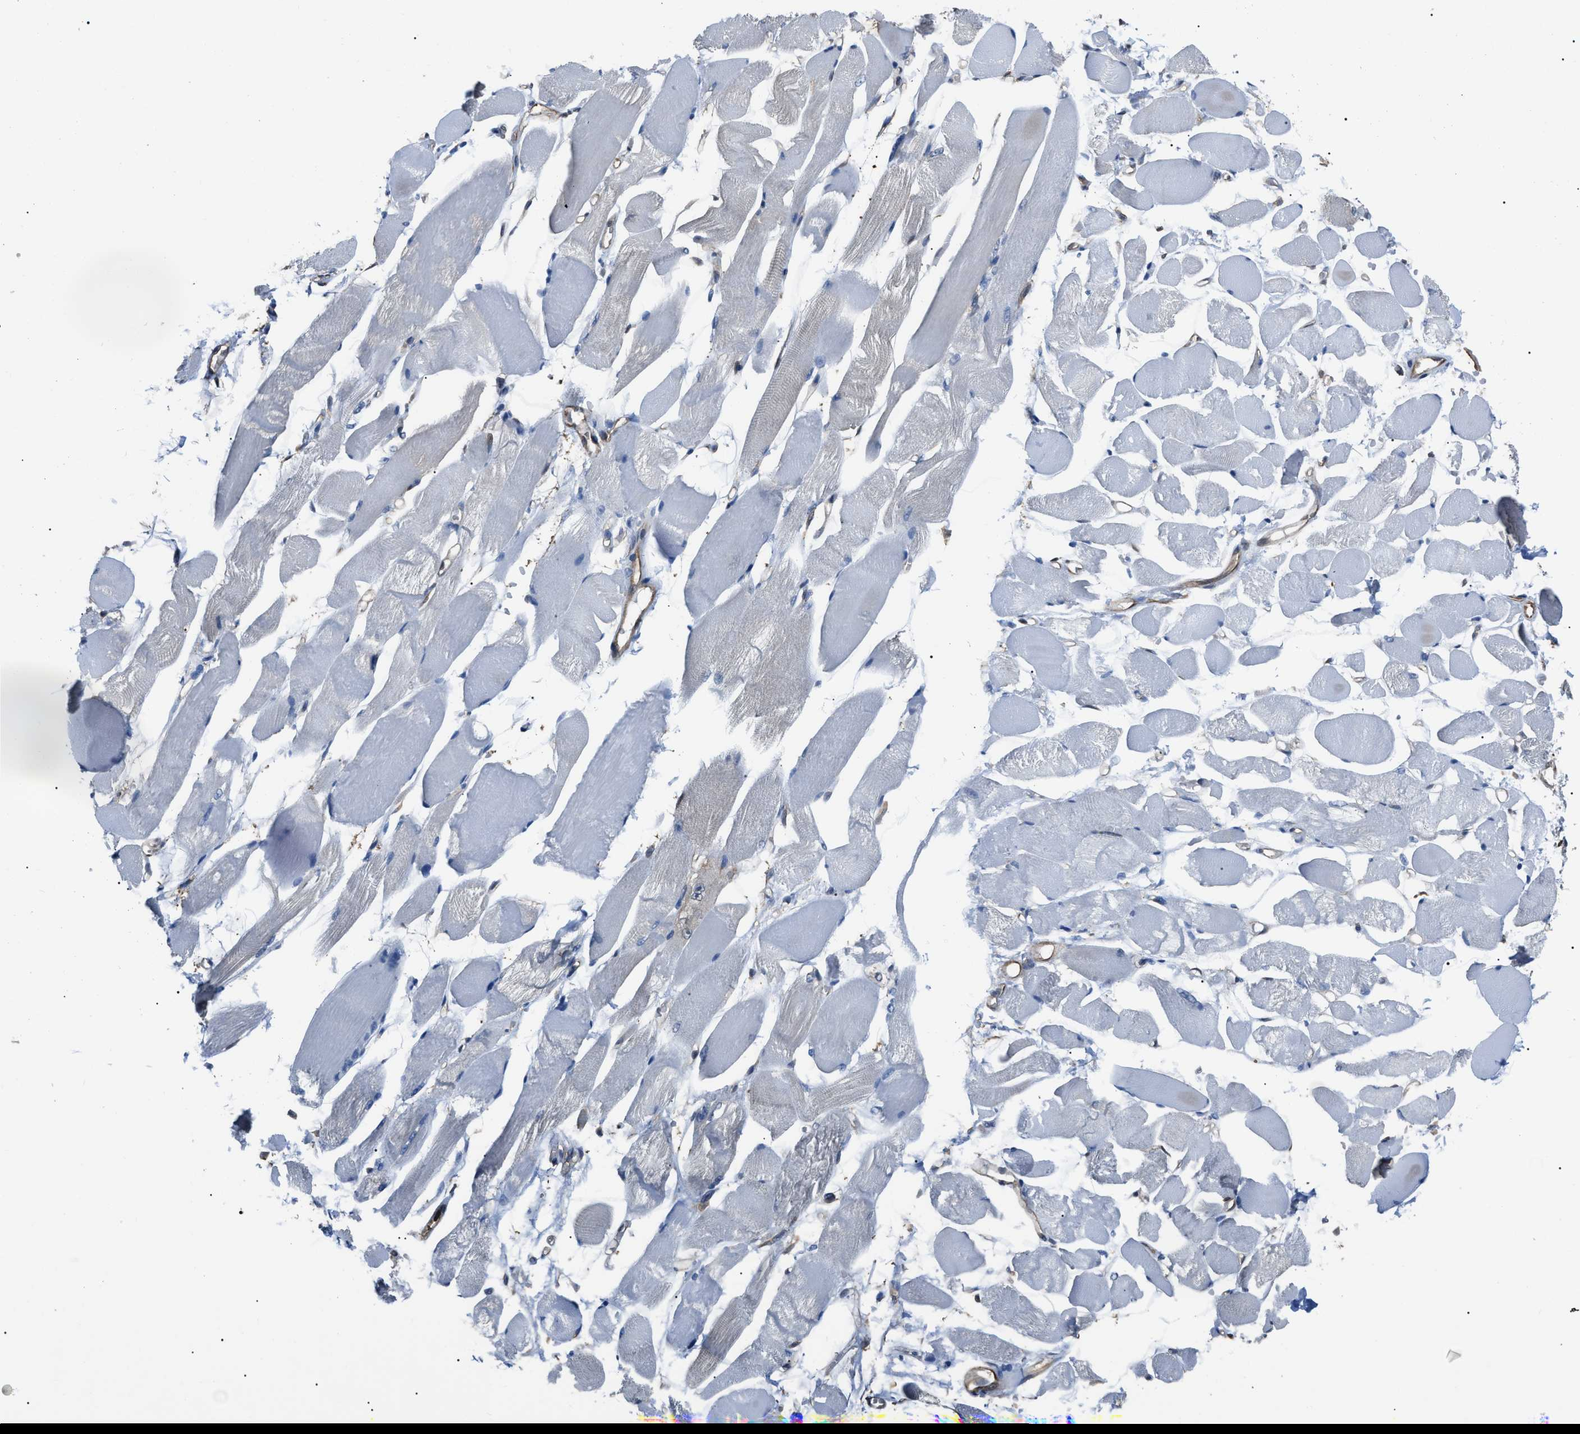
{"staining": {"intensity": "weak", "quantity": "<25%", "location": "cytoplasmic/membranous"}, "tissue": "skeletal muscle", "cell_type": "Myocytes", "image_type": "normal", "snomed": [{"axis": "morphology", "description": "Normal tissue, NOS"}, {"axis": "topography", "description": "Skeletal muscle"}, {"axis": "topography", "description": "Peripheral nerve tissue"}], "caption": "Immunohistochemical staining of unremarkable skeletal muscle displays no significant positivity in myocytes.", "gene": "PDCD5", "patient": {"sex": "female", "age": 84}}